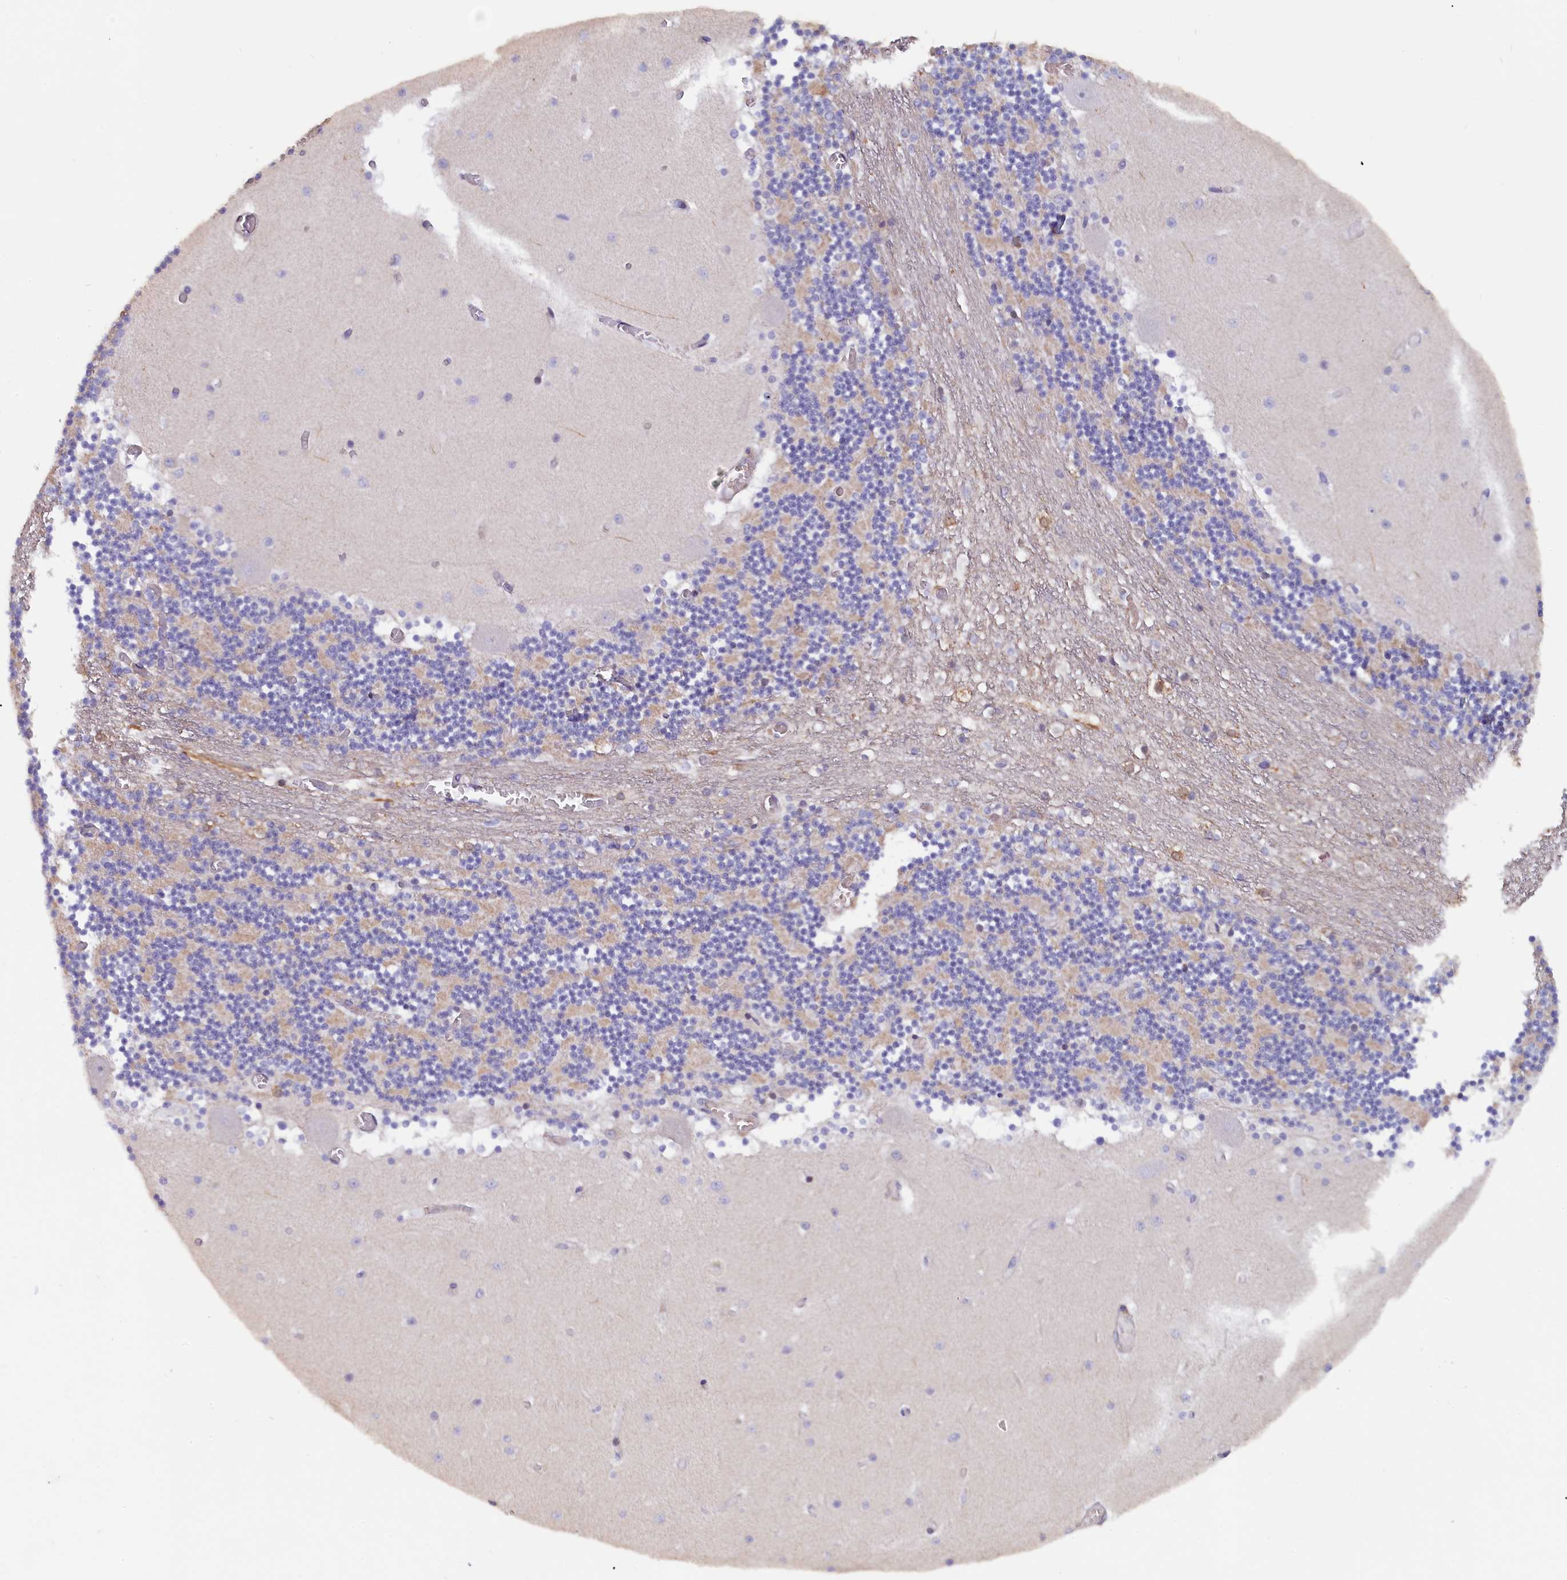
{"staining": {"intensity": "negative", "quantity": "none", "location": "none"}, "tissue": "cerebellum", "cell_type": "Cells in granular layer", "image_type": "normal", "snomed": [{"axis": "morphology", "description": "Normal tissue, NOS"}, {"axis": "topography", "description": "Cerebellum"}], "caption": "Immunohistochemical staining of unremarkable cerebellum reveals no significant expression in cells in granular layer.", "gene": "JPT2", "patient": {"sex": "female", "age": 28}}